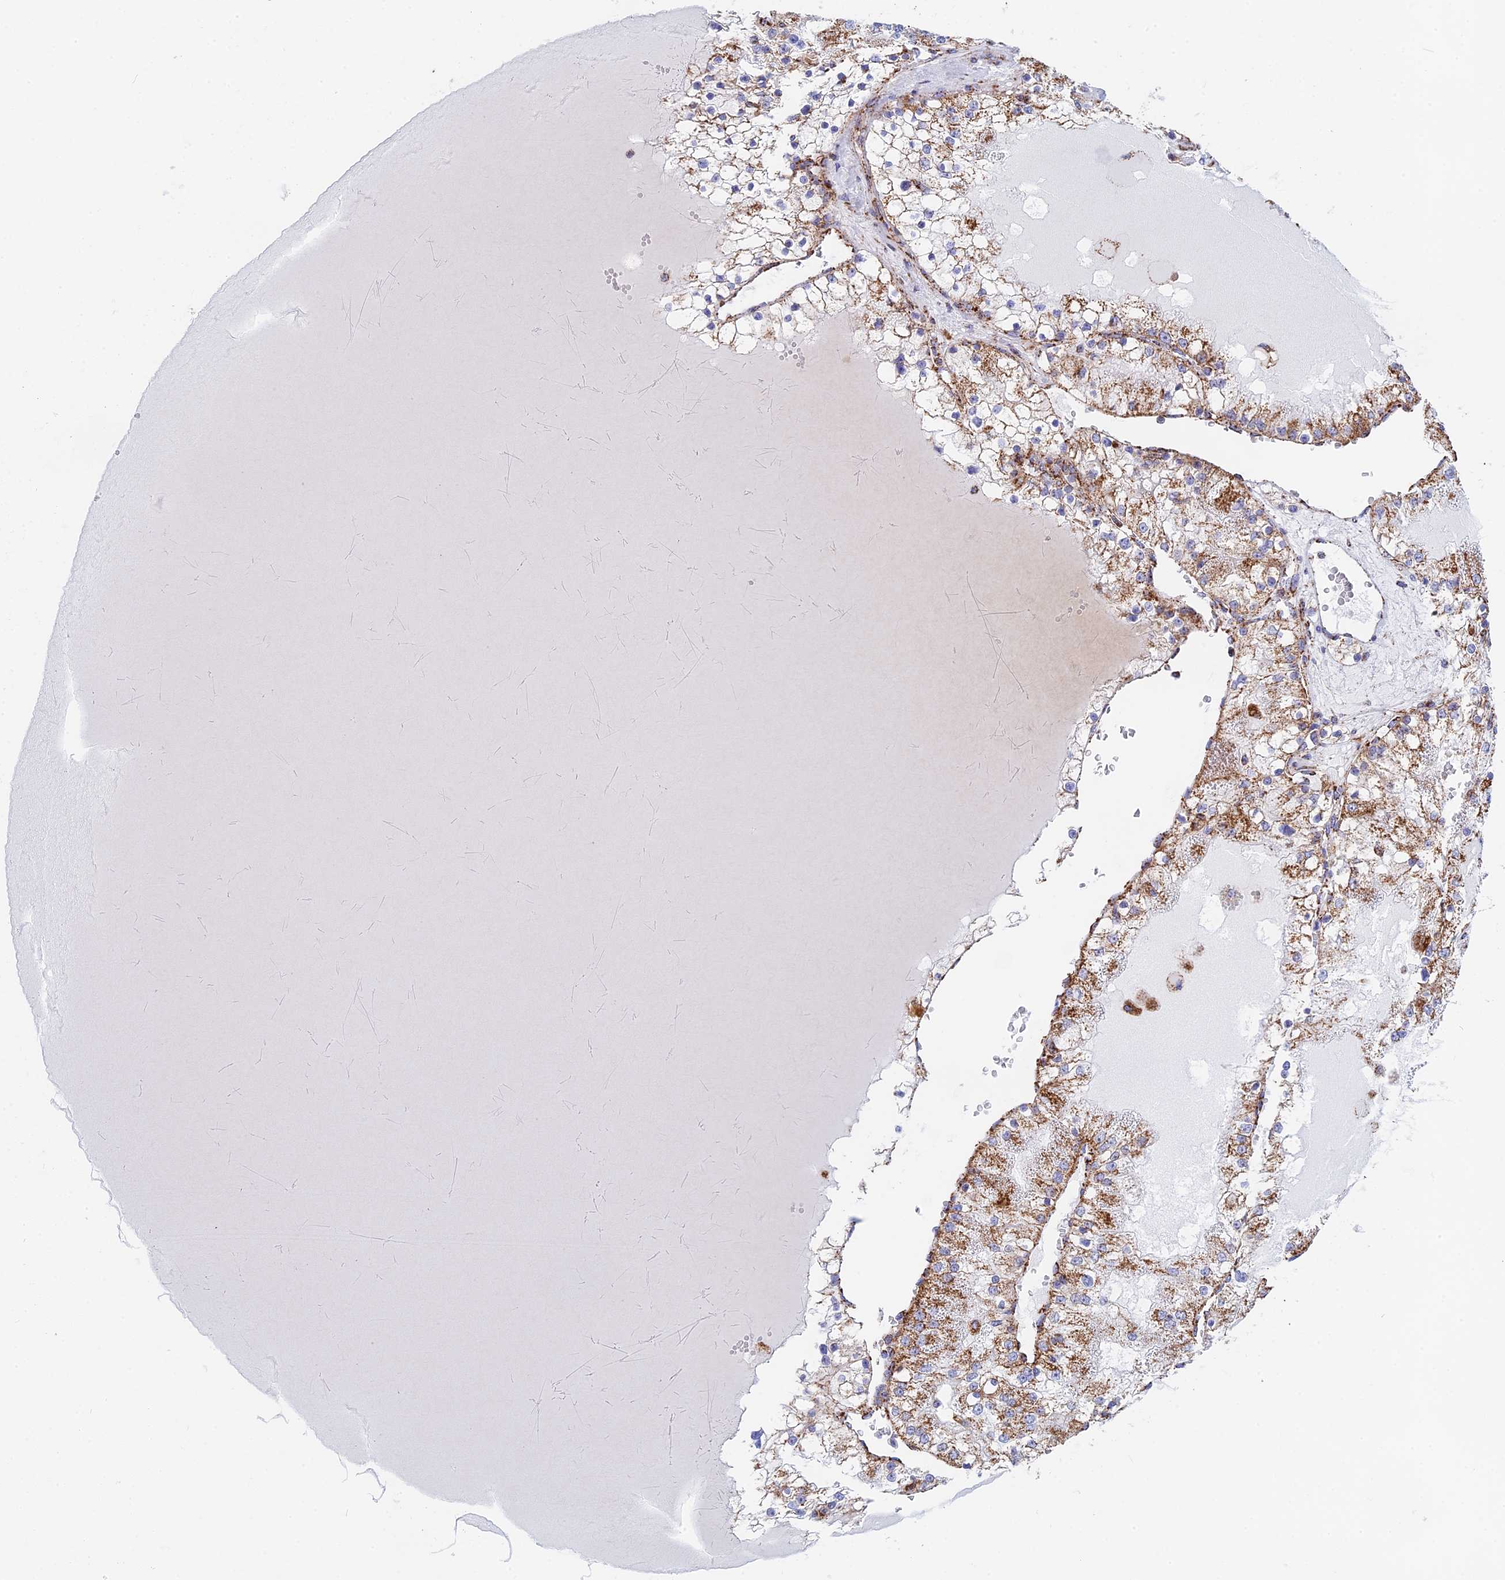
{"staining": {"intensity": "moderate", "quantity": "25%-75%", "location": "cytoplasmic/membranous"}, "tissue": "renal cancer", "cell_type": "Tumor cells", "image_type": "cancer", "snomed": [{"axis": "morphology", "description": "Normal tissue, NOS"}, {"axis": "morphology", "description": "Adenocarcinoma, NOS"}, {"axis": "topography", "description": "Kidney"}], "caption": "A high-resolution image shows immunohistochemistry staining of renal cancer (adenocarcinoma), which exhibits moderate cytoplasmic/membranous positivity in about 25%-75% of tumor cells.", "gene": "NDUFA5", "patient": {"sex": "male", "age": 68}}